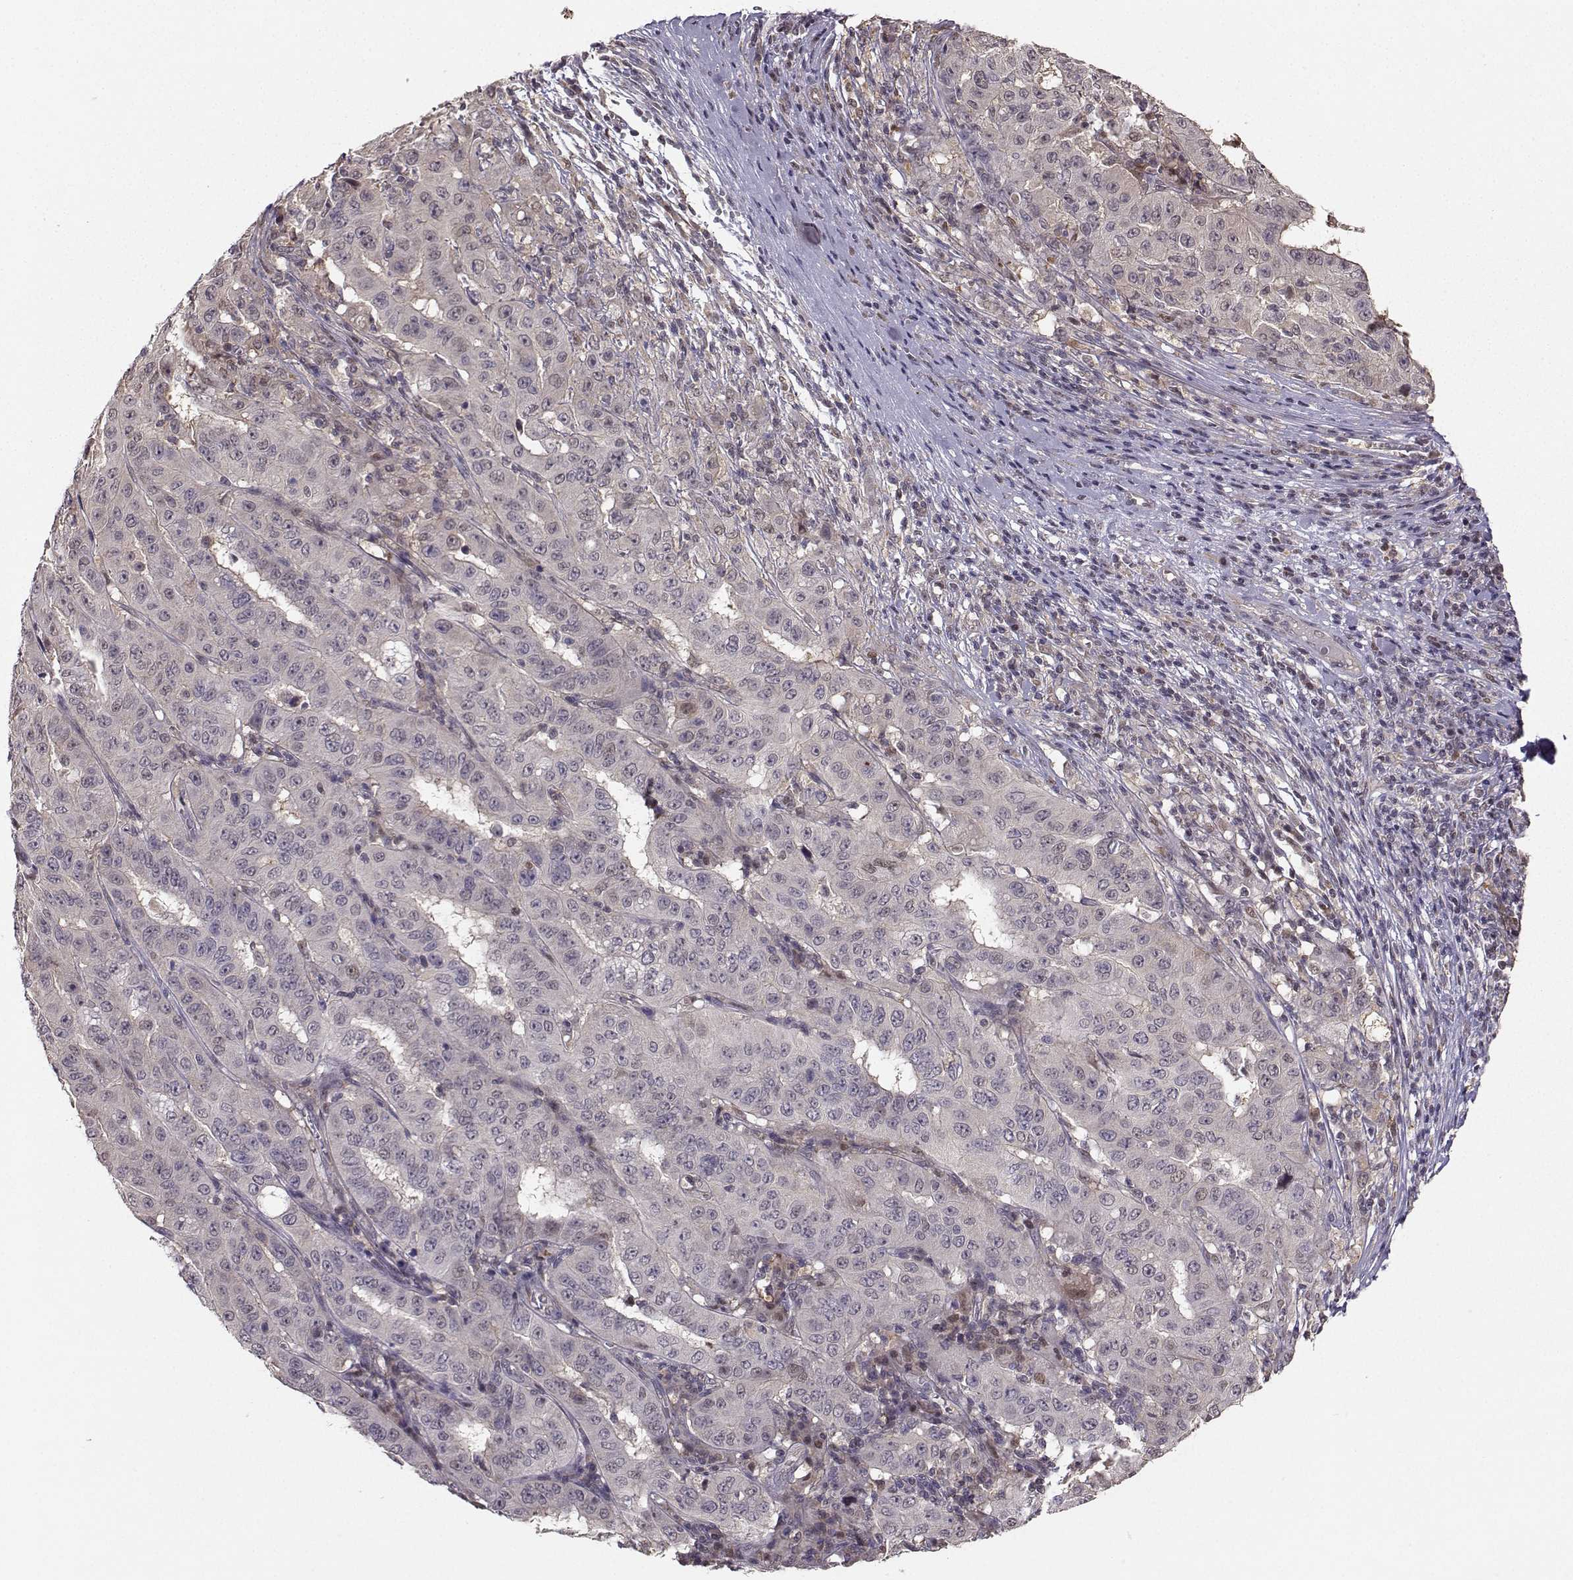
{"staining": {"intensity": "negative", "quantity": "none", "location": "none"}, "tissue": "pancreatic cancer", "cell_type": "Tumor cells", "image_type": "cancer", "snomed": [{"axis": "morphology", "description": "Adenocarcinoma, NOS"}, {"axis": "topography", "description": "Pancreas"}], "caption": "Immunohistochemical staining of pancreatic cancer exhibits no significant expression in tumor cells. Nuclei are stained in blue.", "gene": "PKP2", "patient": {"sex": "male", "age": 63}}